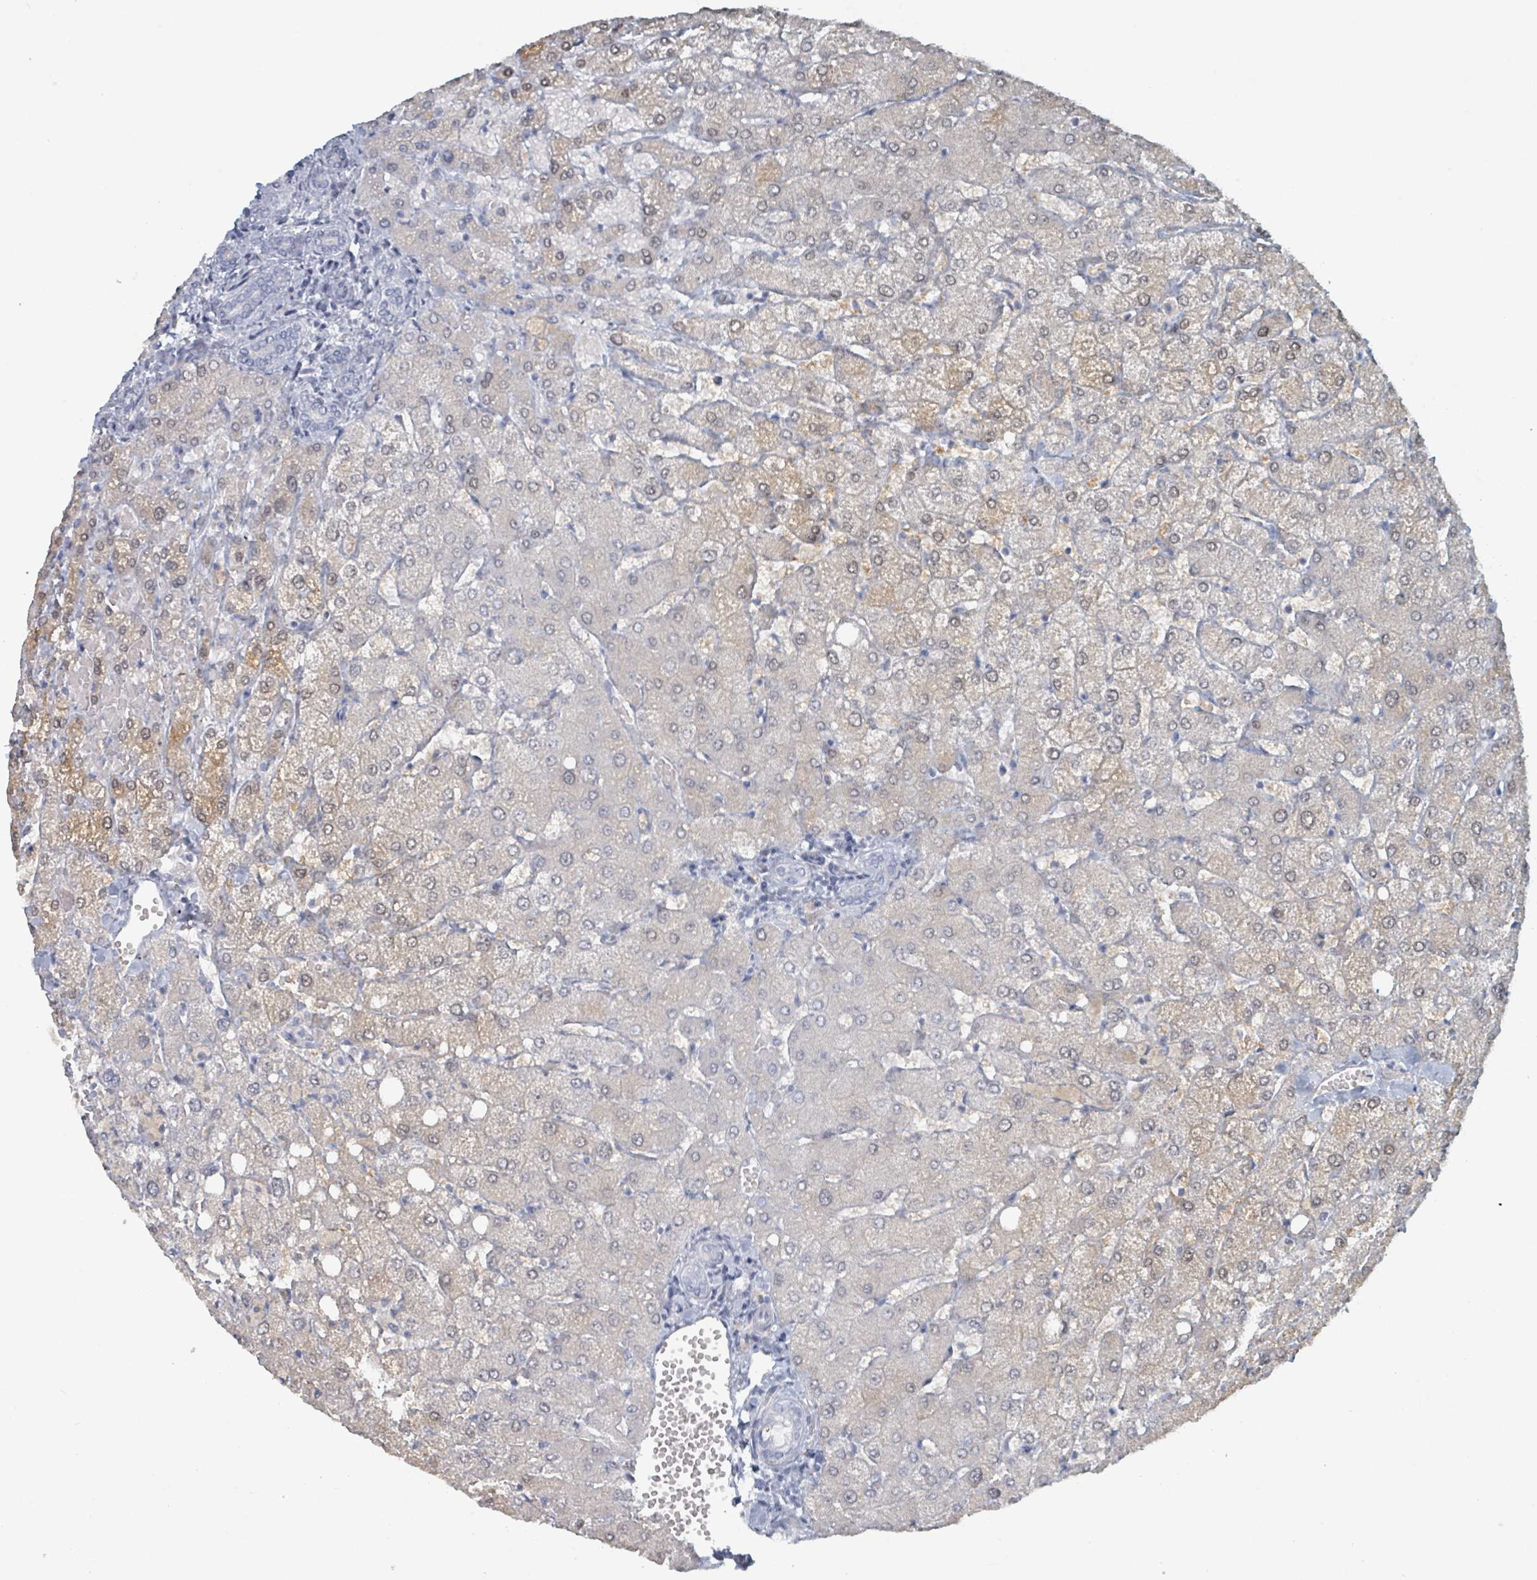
{"staining": {"intensity": "negative", "quantity": "none", "location": "none"}, "tissue": "liver", "cell_type": "Cholangiocytes", "image_type": "normal", "snomed": [{"axis": "morphology", "description": "Normal tissue, NOS"}, {"axis": "topography", "description": "Liver"}], "caption": "DAB immunohistochemical staining of benign human liver reveals no significant positivity in cholangiocytes.", "gene": "HEATR5A", "patient": {"sex": "female", "age": 54}}